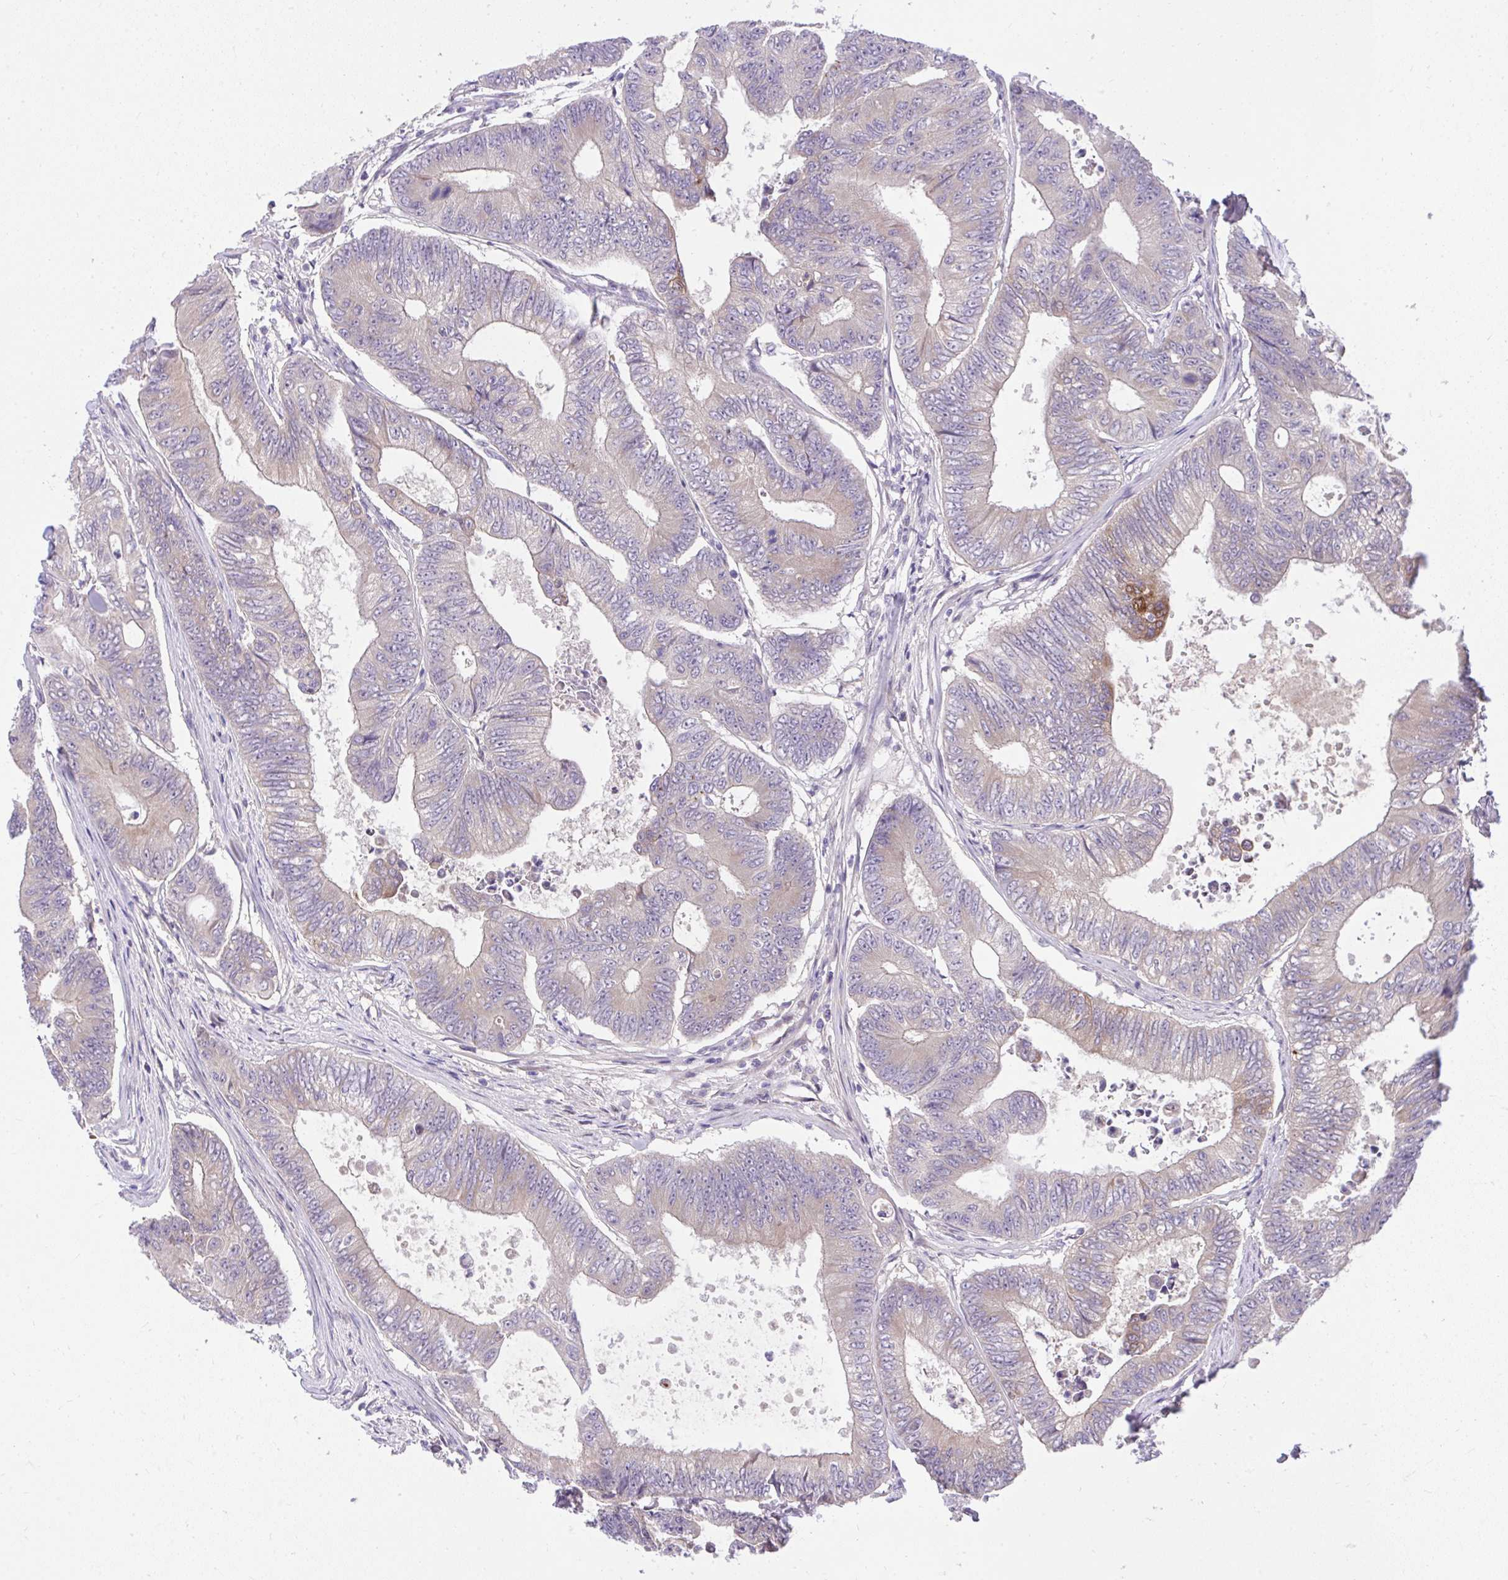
{"staining": {"intensity": "weak", "quantity": ">75%", "location": "cytoplasmic/membranous"}, "tissue": "colorectal cancer", "cell_type": "Tumor cells", "image_type": "cancer", "snomed": [{"axis": "morphology", "description": "Adenocarcinoma, NOS"}, {"axis": "topography", "description": "Colon"}], "caption": "Weak cytoplasmic/membranous expression is present in about >75% of tumor cells in colorectal adenocarcinoma. (Stains: DAB (3,3'-diaminobenzidine) in brown, nuclei in blue, Microscopy: brightfield microscopy at high magnification).", "gene": "CHIA", "patient": {"sex": "female", "age": 48}}